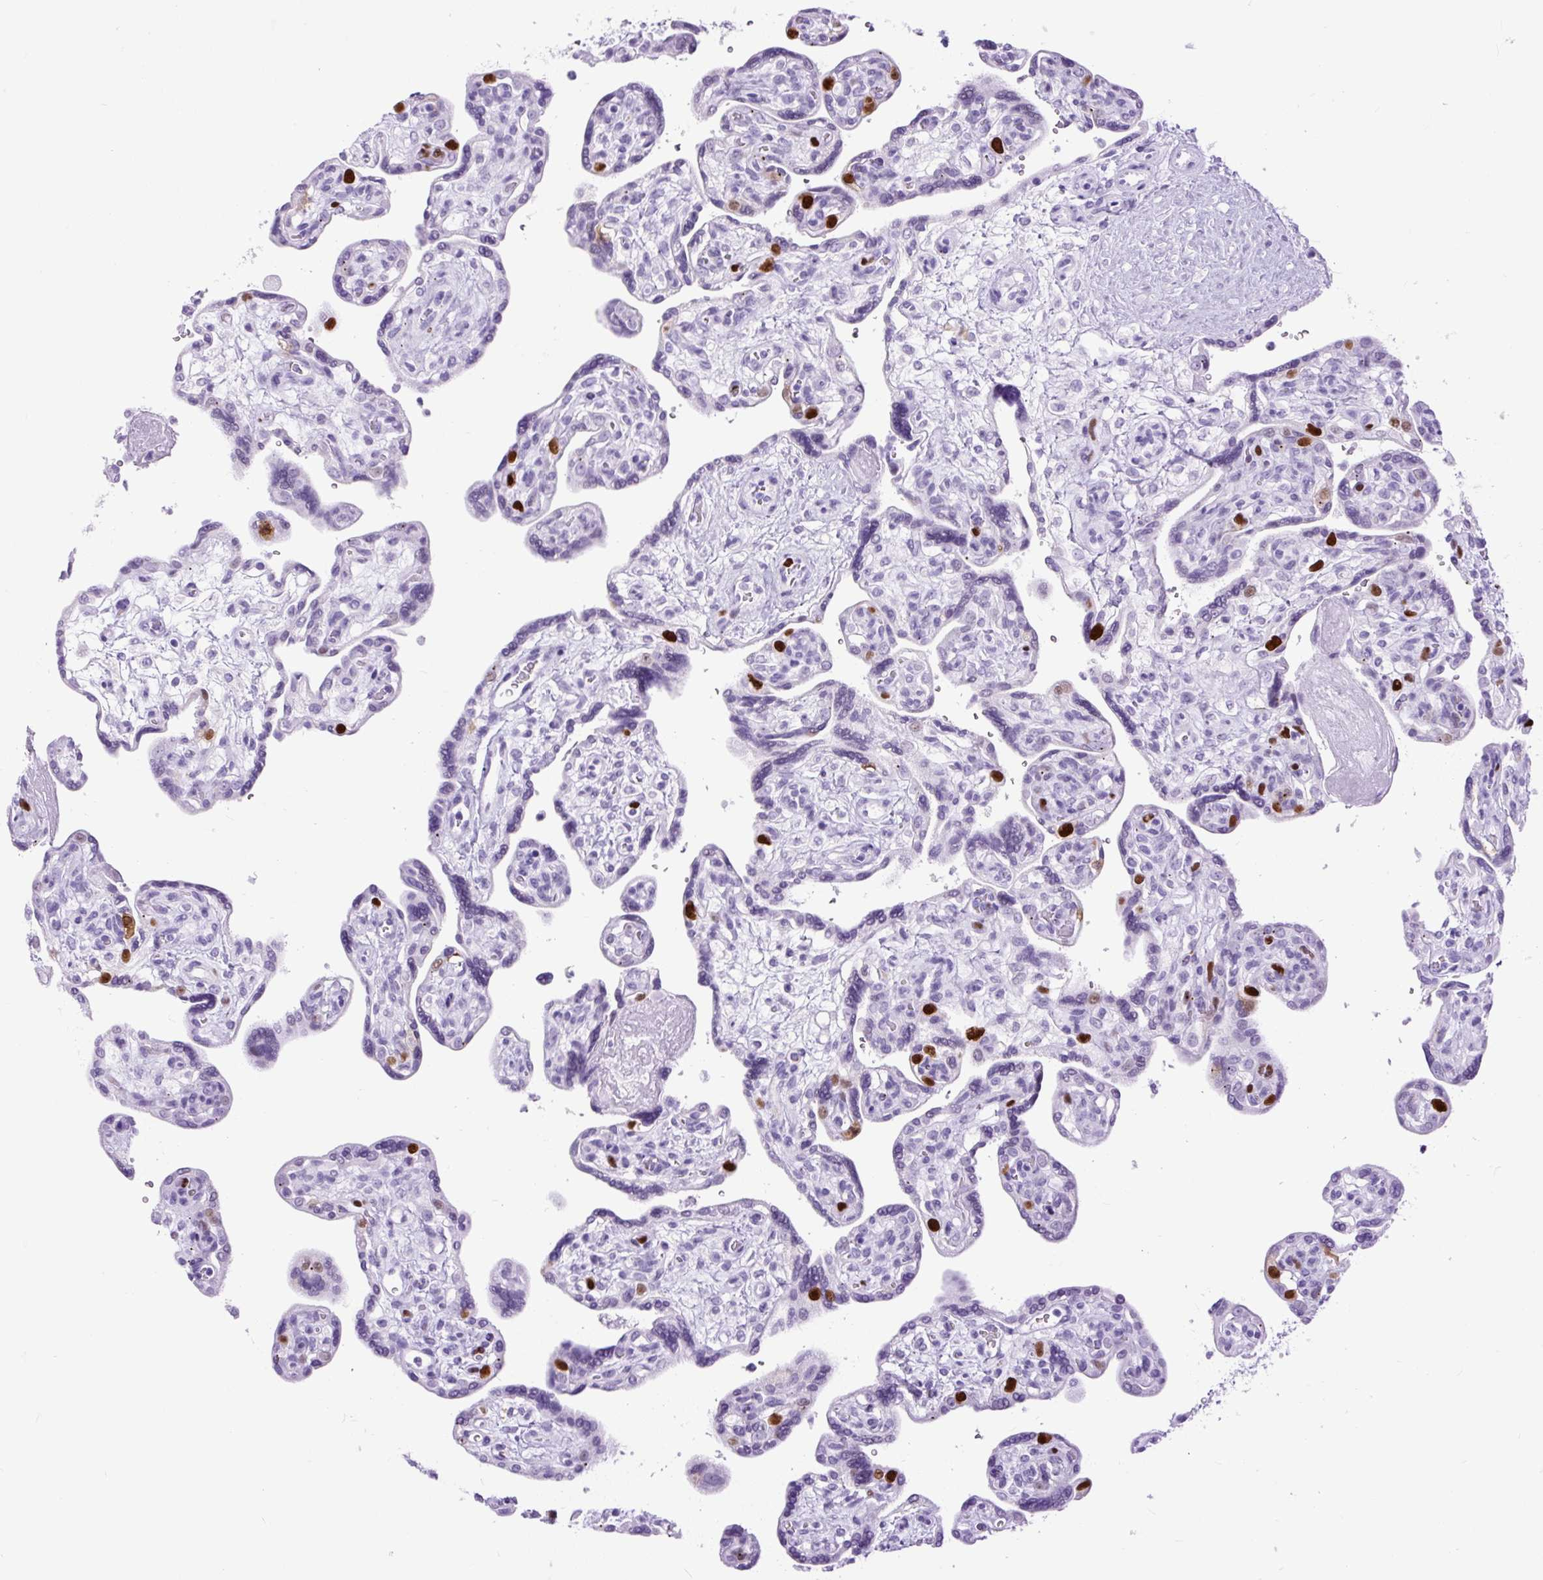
{"staining": {"intensity": "strong", "quantity": "<25%", "location": "nuclear"}, "tissue": "placenta", "cell_type": "Trophoblastic cells", "image_type": "normal", "snomed": [{"axis": "morphology", "description": "Normal tissue, NOS"}, {"axis": "topography", "description": "Placenta"}], "caption": "Immunohistochemistry image of benign placenta stained for a protein (brown), which reveals medium levels of strong nuclear positivity in about <25% of trophoblastic cells.", "gene": "RACGAP1", "patient": {"sex": "female", "age": 39}}